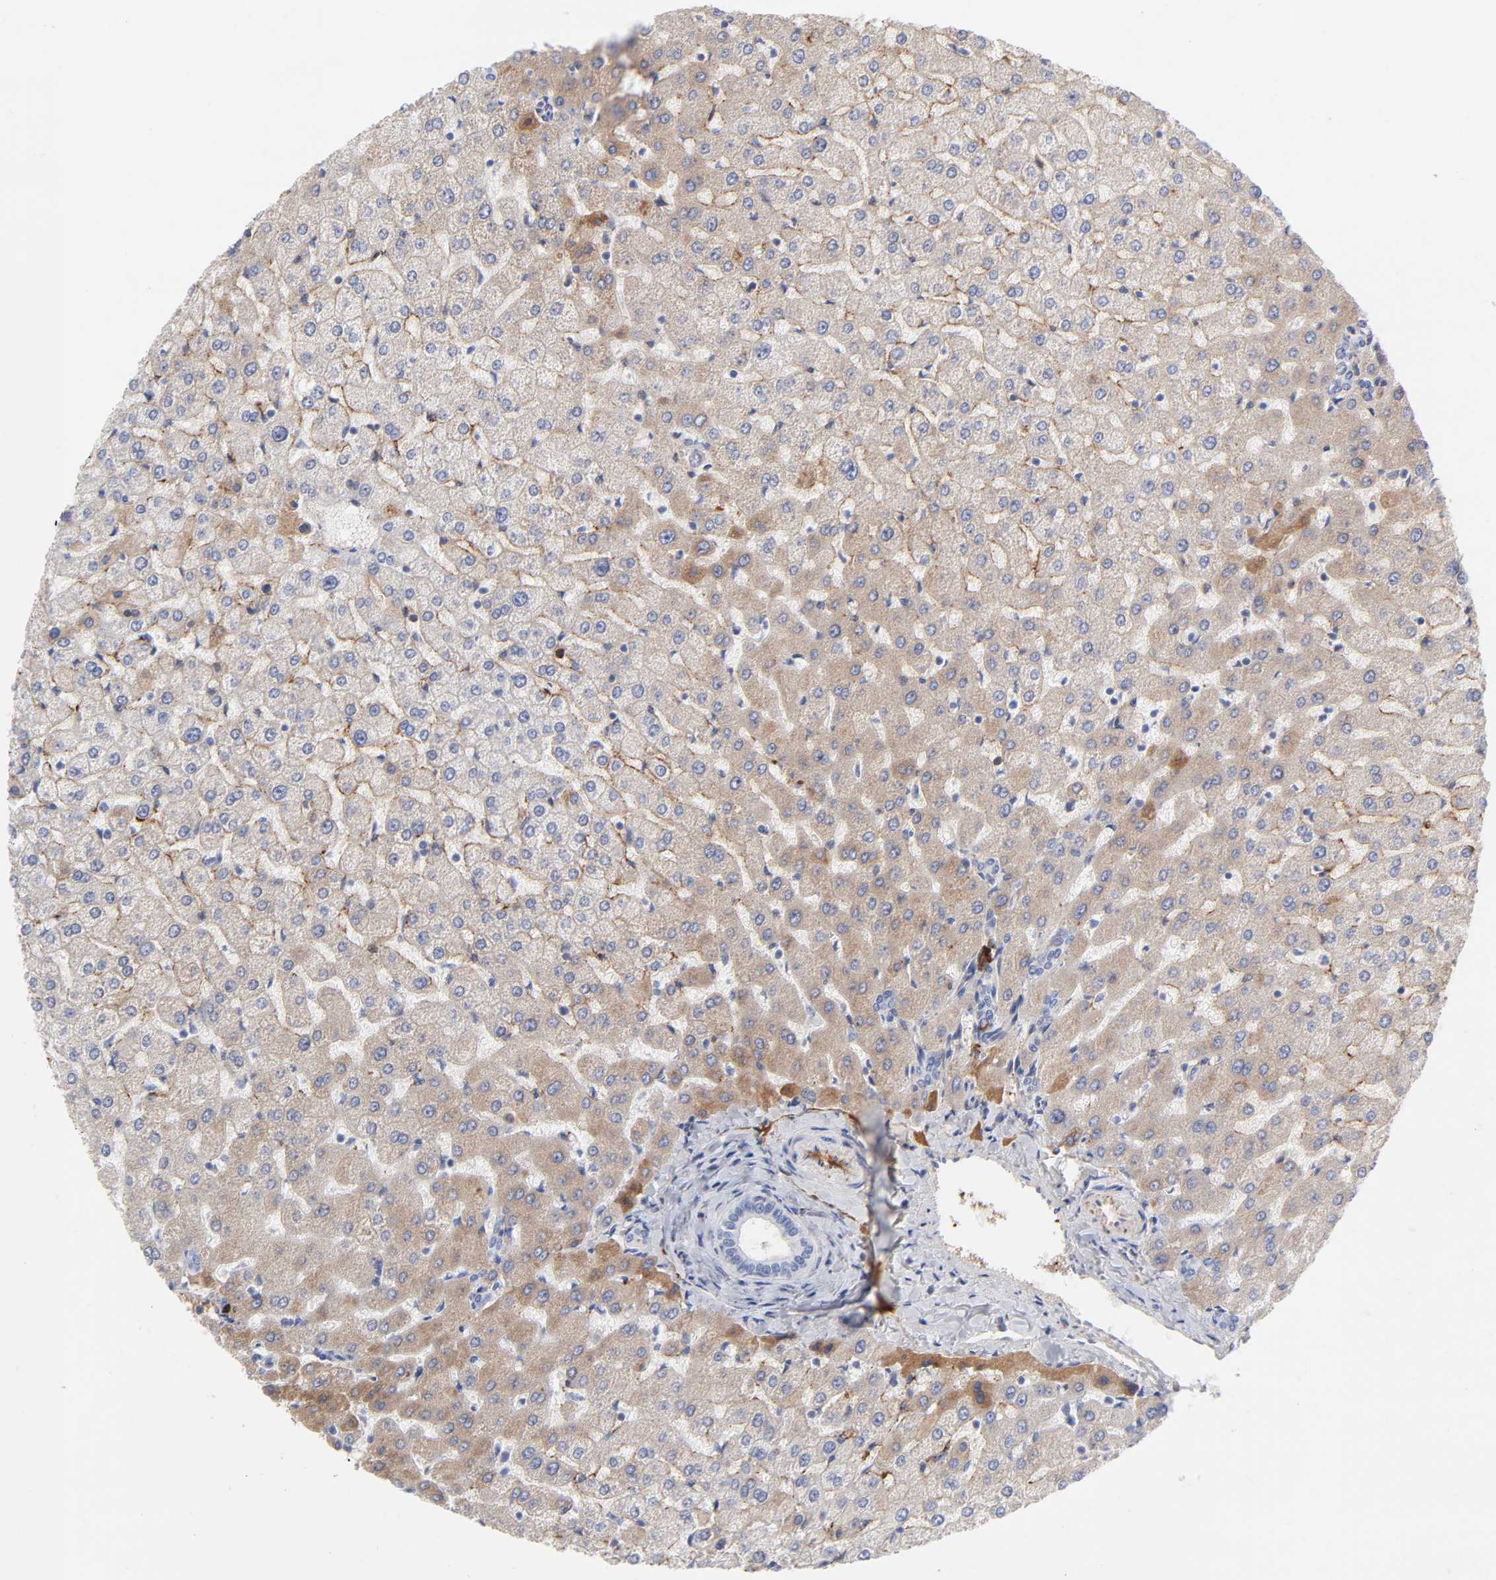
{"staining": {"intensity": "negative", "quantity": "none", "location": "none"}, "tissue": "liver", "cell_type": "Cholangiocytes", "image_type": "normal", "snomed": [{"axis": "morphology", "description": "Normal tissue, NOS"}, {"axis": "morphology", "description": "Fibrosis, NOS"}, {"axis": "topography", "description": "Liver"}], "caption": "DAB (3,3'-diaminobenzidine) immunohistochemical staining of unremarkable human liver shows no significant staining in cholangiocytes. (Brightfield microscopy of DAB immunohistochemistry at high magnification).", "gene": "PLAT", "patient": {"sex": "female", "age": 29}}